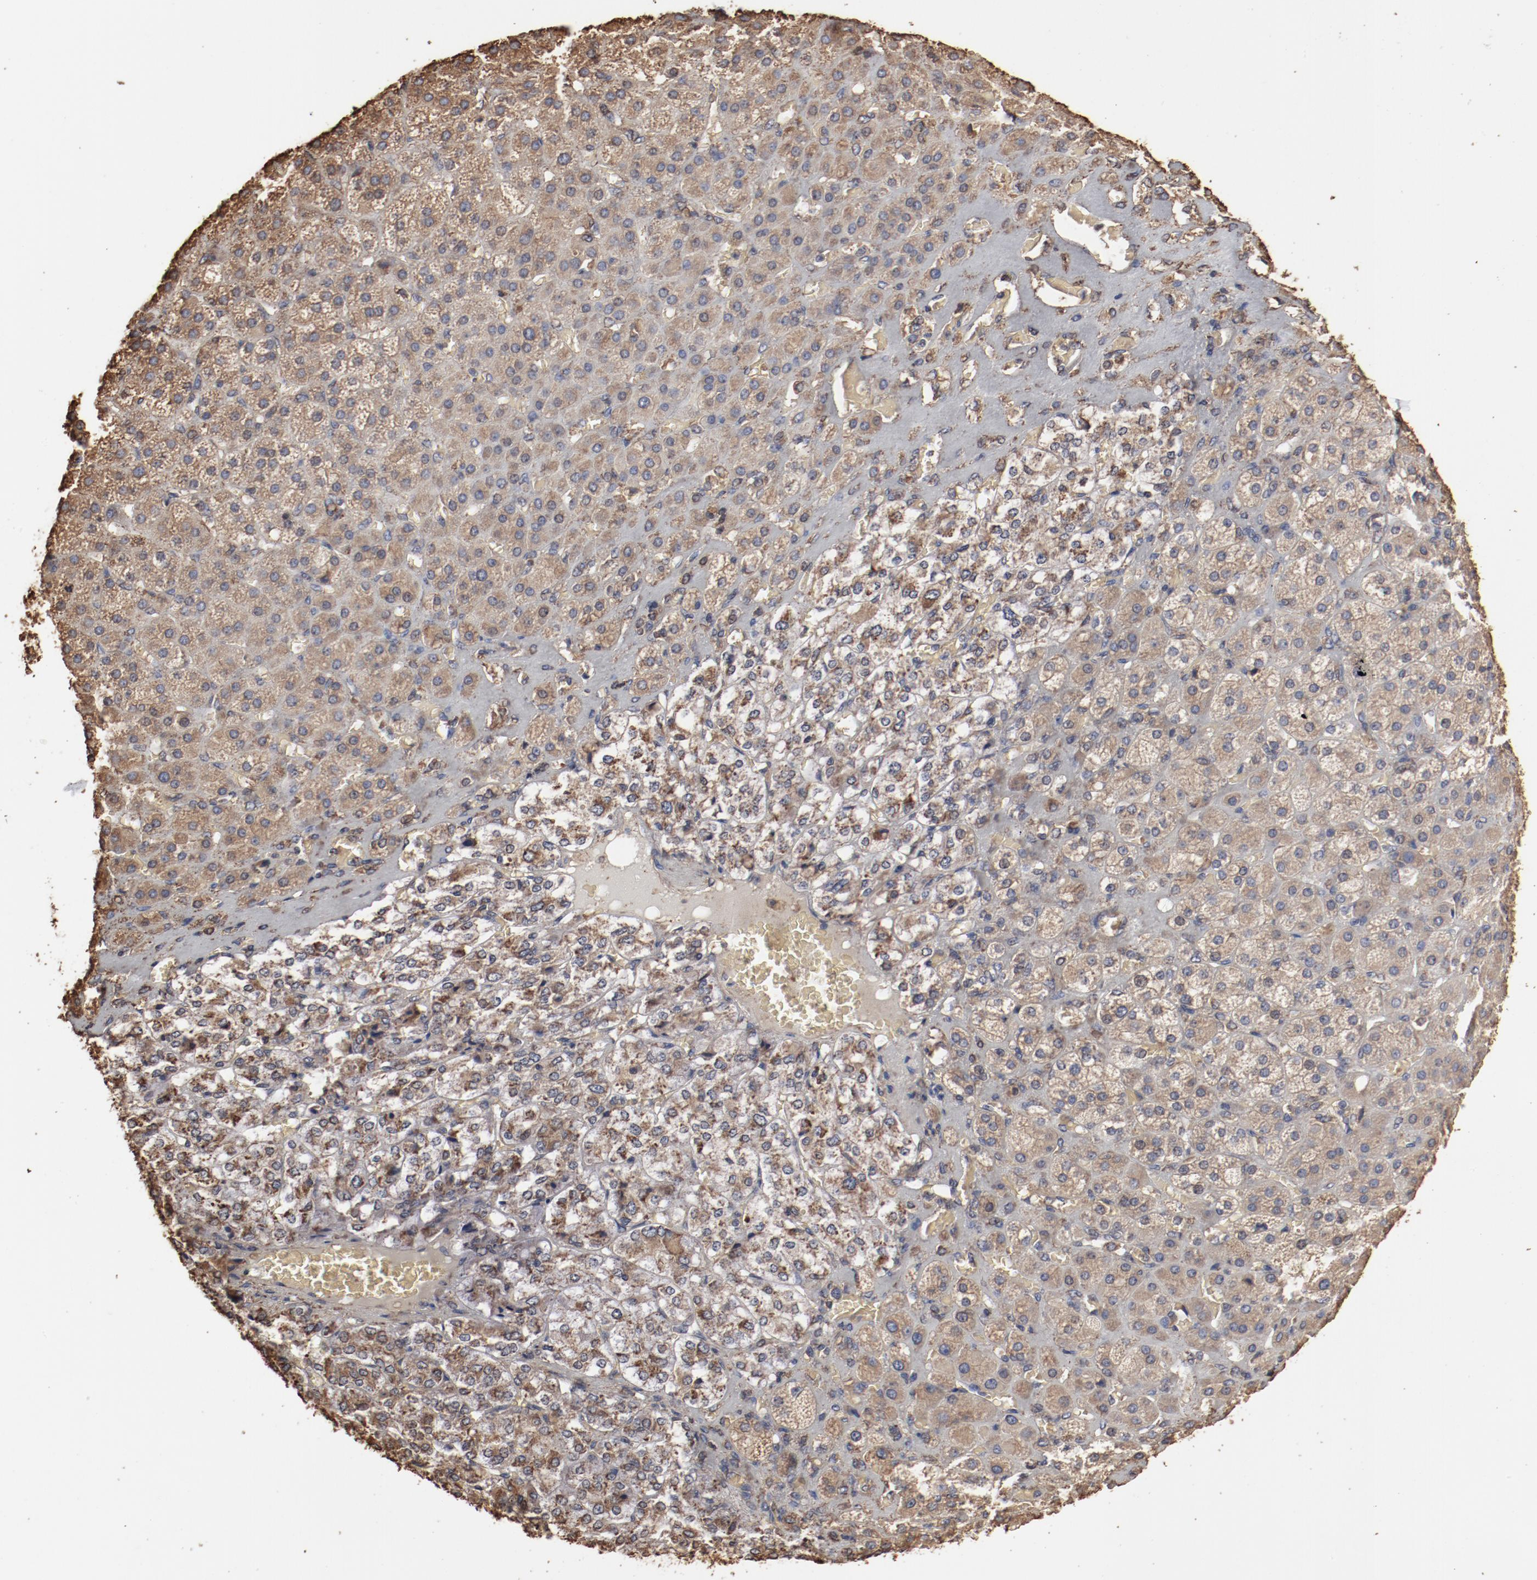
{"staining": {"intensity": "moderate", "quantity": ">75%", "location": "cytoplasmic/membranous"}, "tissue": "adrenal gland", "cell_type": "Glandular cells", "image_type": "normal", "snomed": [{"axis": "morphology", "description": "Normal tissue, NOS"}, {"axis": "topography", "description": "Adrenal gland"}], "caption": "Adrenal gland stained for a protein (brown) displays moderate cytoplasmic/membranous positive expression in approximately >75% of glandular cells.", "gene": "PDIA3", "patient": {"sex": "female", "age": 71}}